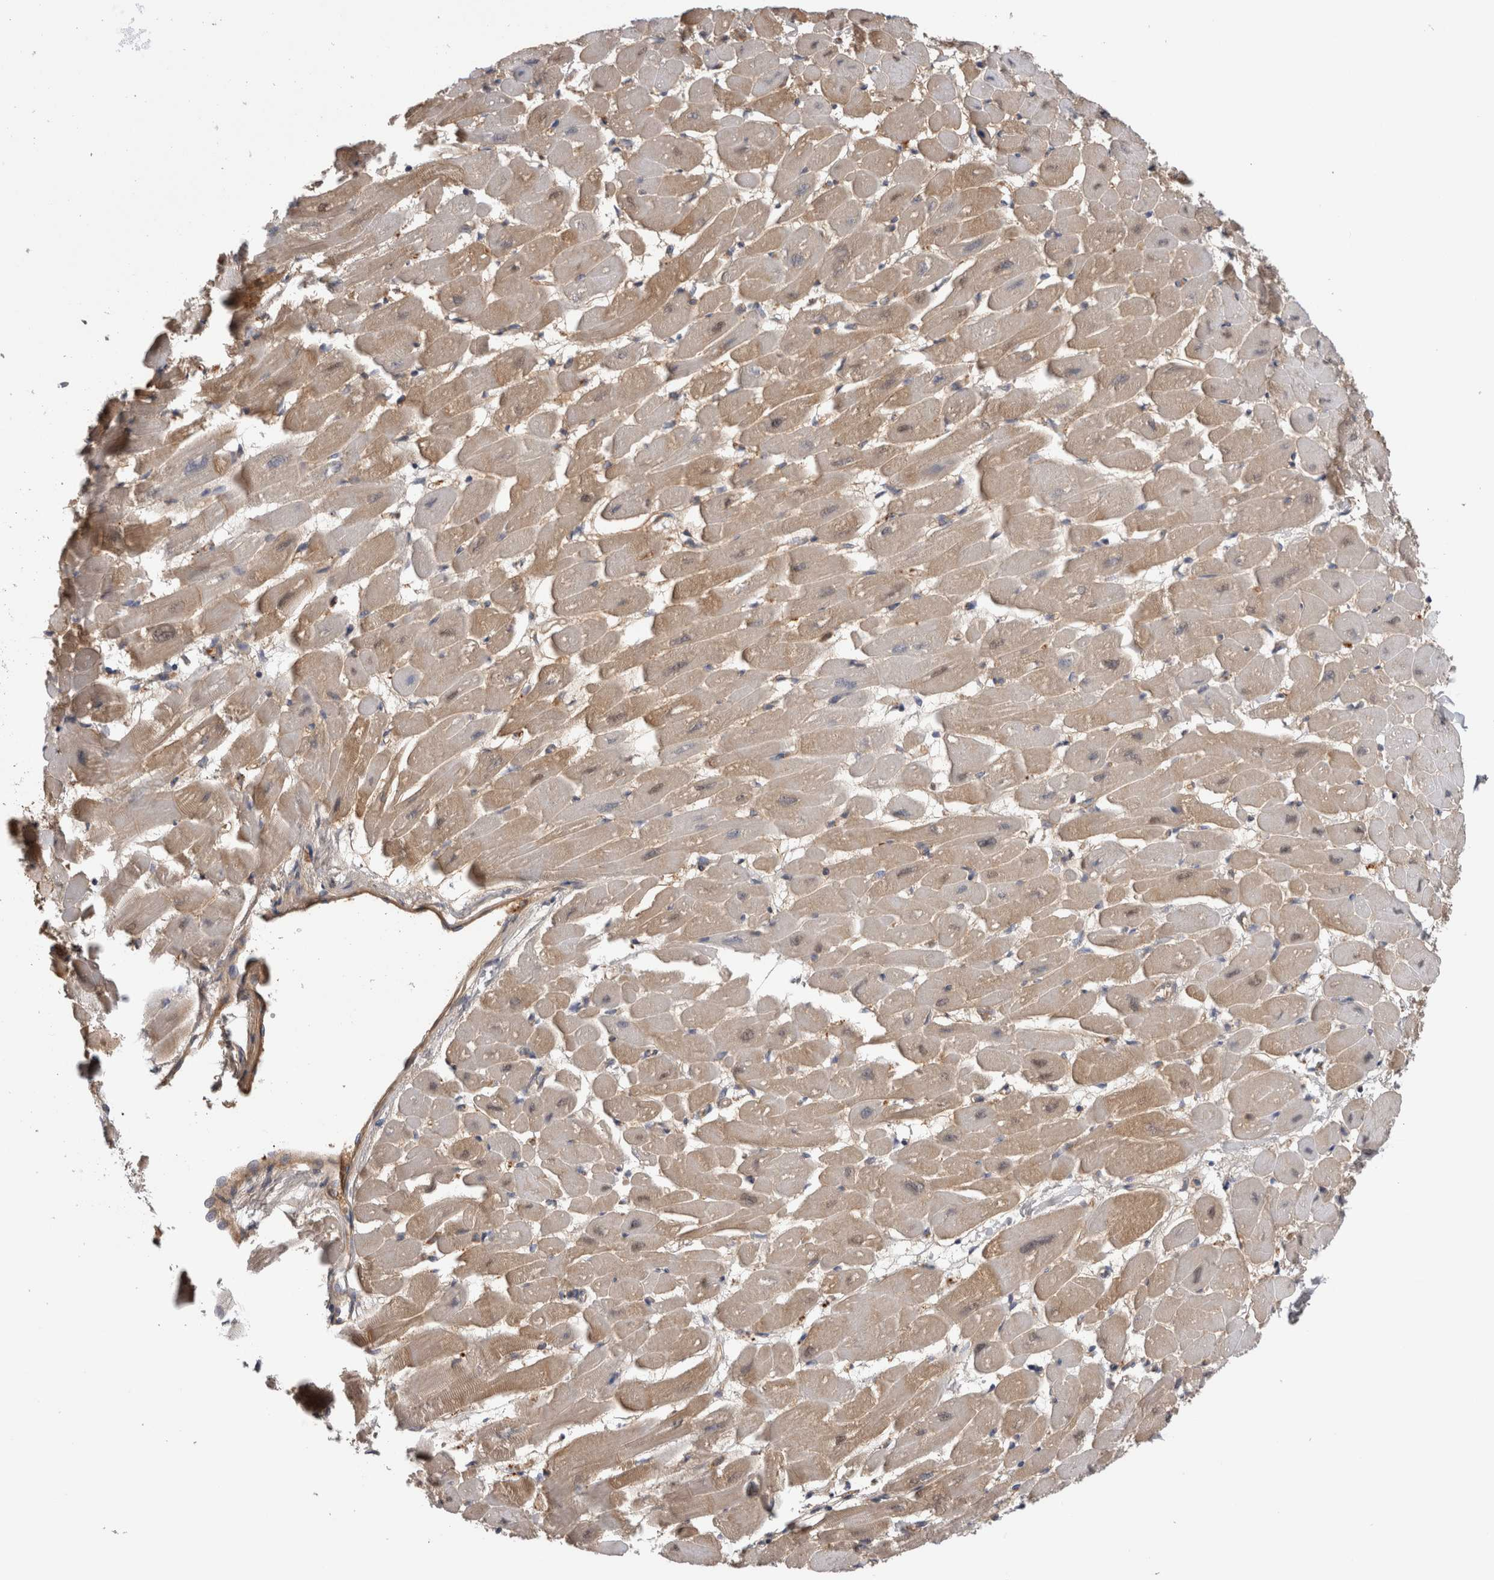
{"staining": {"intensity": "moderate", "quantity": "25%-75%", "location": "cytoplasmic/membranous"}, "tissue": "heart muscle", "cell_type": "Cardiomyocytes", "image_type": "normal", "snomed": [{"axis": "morphology", "description": "Normal tissue, NOS"}, {"axis": "topography", "description": "Heart"}], "caption": "Immunohistochemical staining of normal human heart muscle displays medium levels of moderate cytoplasmic/membranous staining in approximately 25%-75% of cardiomyocytes. (Brightfield microscopy of DAB IHC at high magnification).", "gene": "TBCE", "patient": {"sex": "female", "age": 54}}